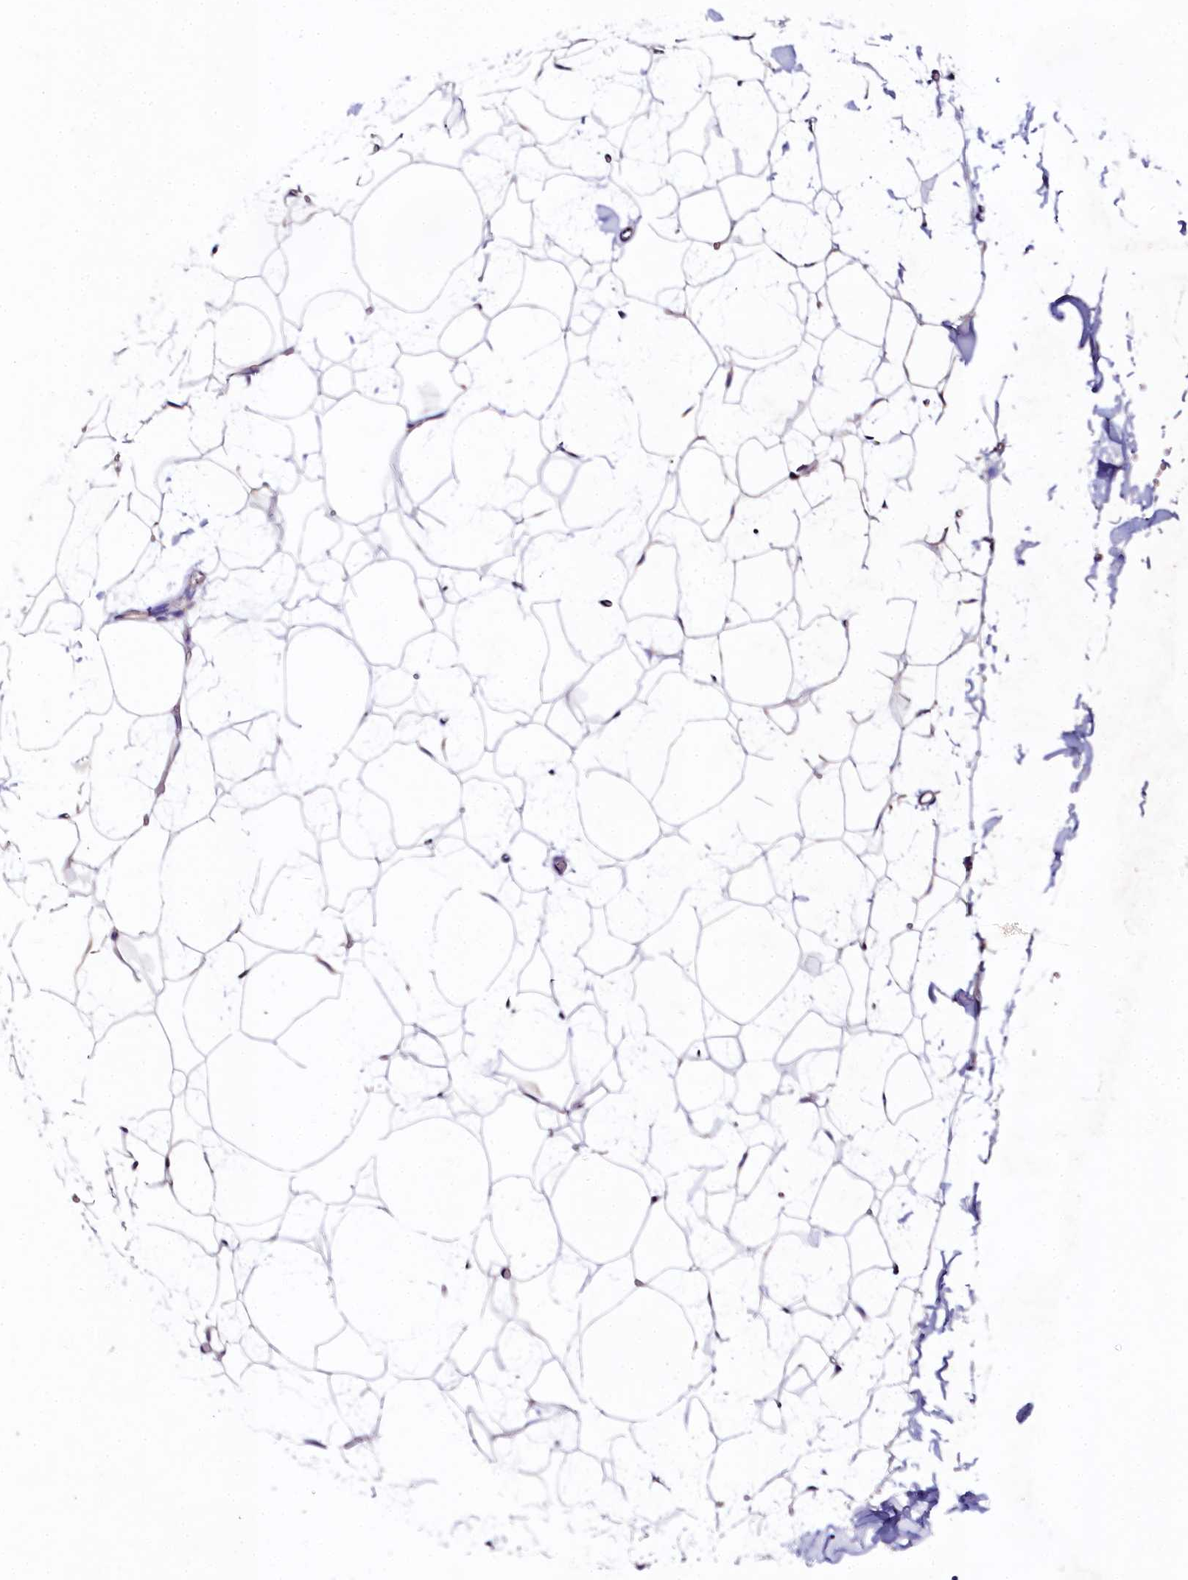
{"staining": {"intensity": "negative", "quantity": "none", "location": "none"}, "tissue": "adipose tissue", "cell_type": "Adipocytes", "image_type": "normal", "snomed": [{"axis": "morphology", "description": "Normal tissue, NOS"}, {"axis": "topography", "description": "Breast"}], "caption": "Adipocytes show no significant protein positivity in unremarkable adipose tissue.", "gene": "QARS1", "patient": {"sex": "female", "age": 23}}